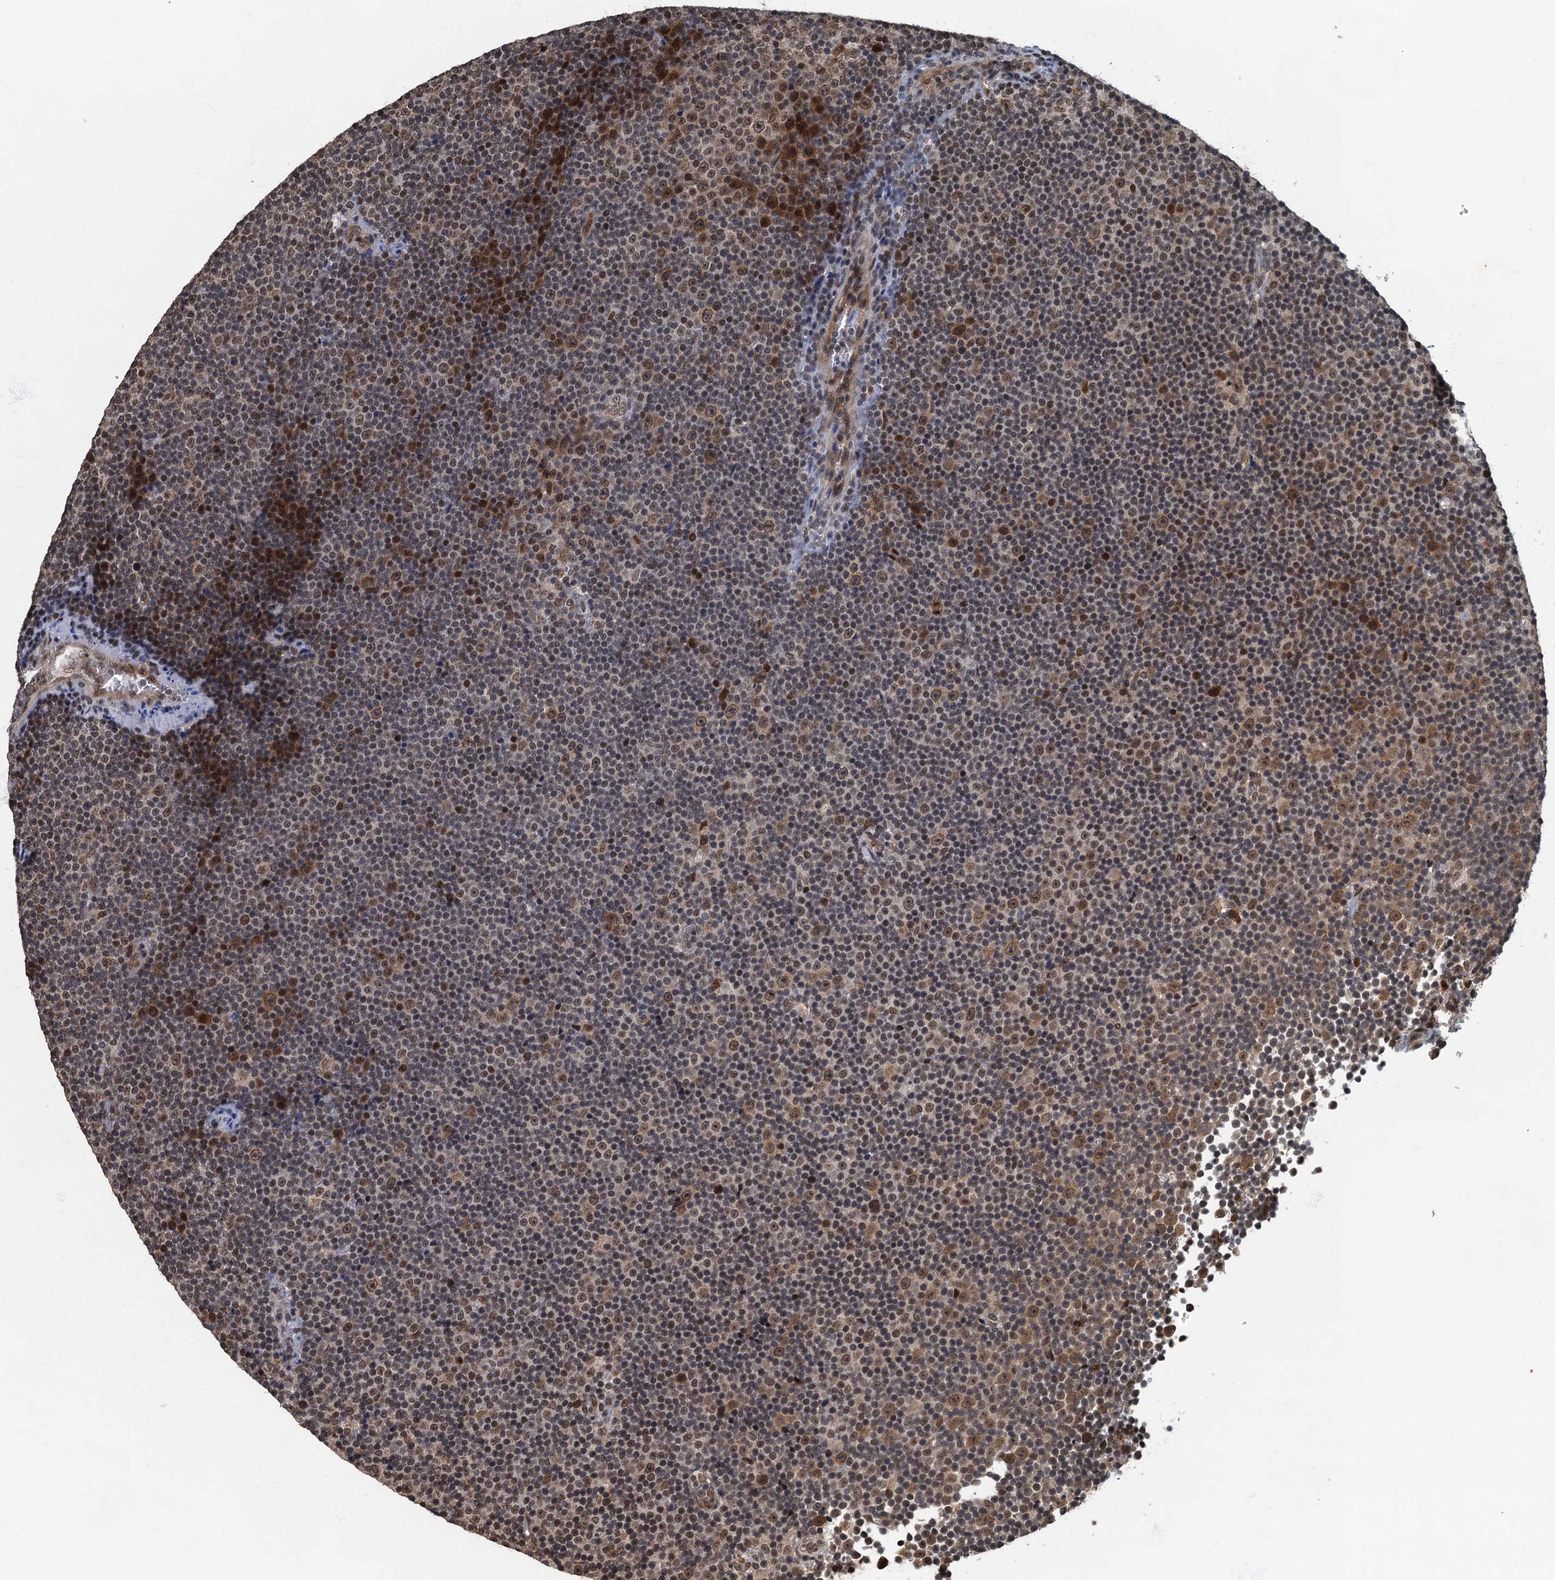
{"staining": {"intensity": "weak", "quantity": "<25%", "location": "nuclear"}, "tissue": "lymphoma", "cell_type": "Tumor cells", "image_type": "cancer", "snomed": [{"axis": "morphology", "description": "Malignant lymphoma, non-Hodgkin's type, Low grade"}, {"axis": "topography", "description": "Lymph node"}], "caption": "There is no significant expression in tumor cells of lymphoma.", "gene": "CKAP2L", "patient": {"sex": "female", "age": 67}}